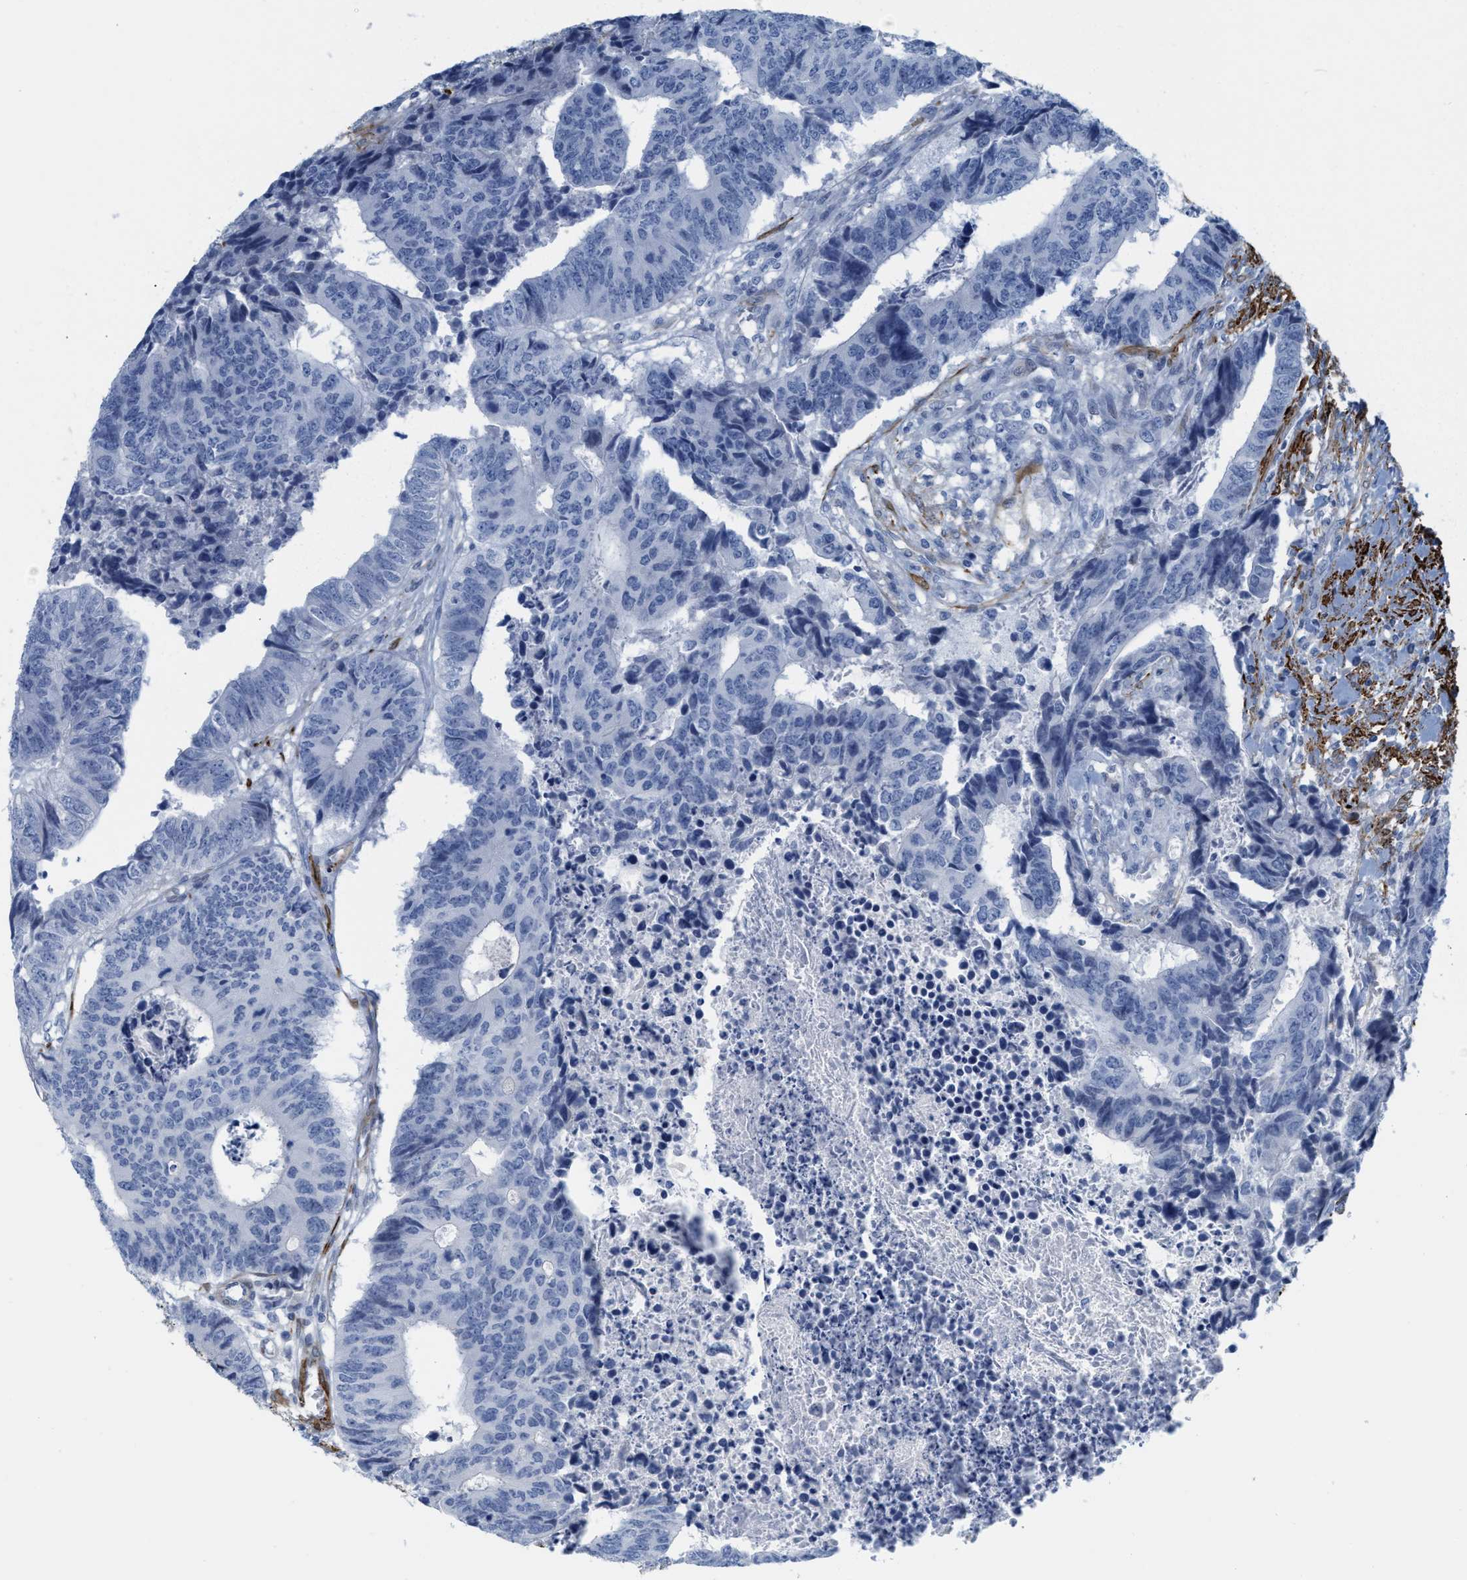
{"staining": {"intensity": "negative", "quantity": "none", "location": "none"}, "tissue": "colorectal cancer", "cell_type": "Tumor cells", "image_type": "cancer", "snomed": [{"axis": "morphology", "description": "Adenocarcinoma, NOS"}, {"axis": "topography", "description": "Rectum"}], "caption": "This is an IHC image of colorectal cancer (adenocarcinoma). There is no expression in tumor cells.", "gene": "TAGLN", "patient": {"sex": "male", "age": 84}}